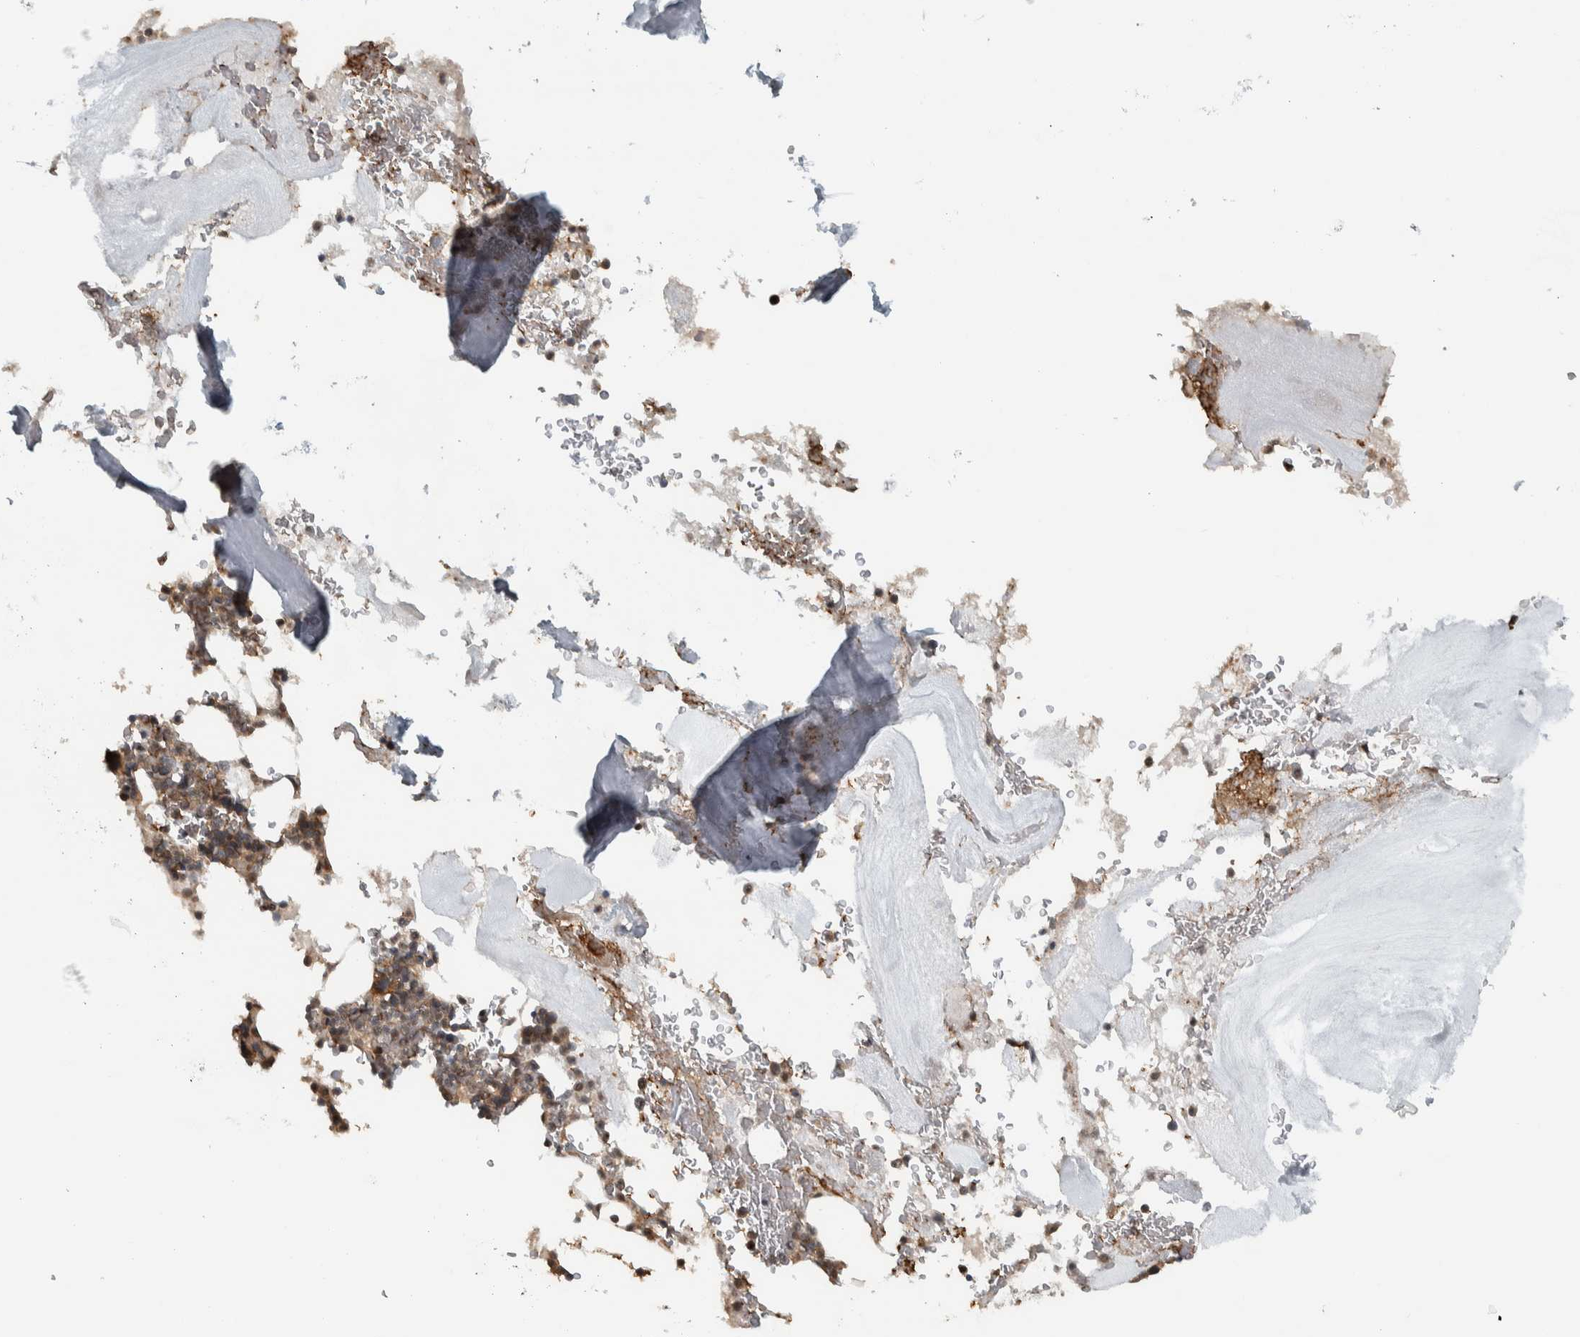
{"staining": {"intensity": "moderate", "quantity": "25%-75%", "location": "cytoplasmic/membranous"}, "tissue": "bone marrow", "cell_type": "Hematopoietic cells", "image_type": "normal", "snomed": [{"axis": "morphology", "description": "Normal tissue, NOS"}, {"axis": "topography", "description": "Bone marrow"}], "caption": "Normal bone marrow displays moderate cytoplasmic/membranous positivity in about 25%-75% of hematopoietic cells The staining was performed using DAB to visualize the protein expression in brown, while the nuclei were stained in blue with hematoxylin (Magnification: 20x)..", "gene": "NAPG", "patient": {"sex": "female", "age": 81}}